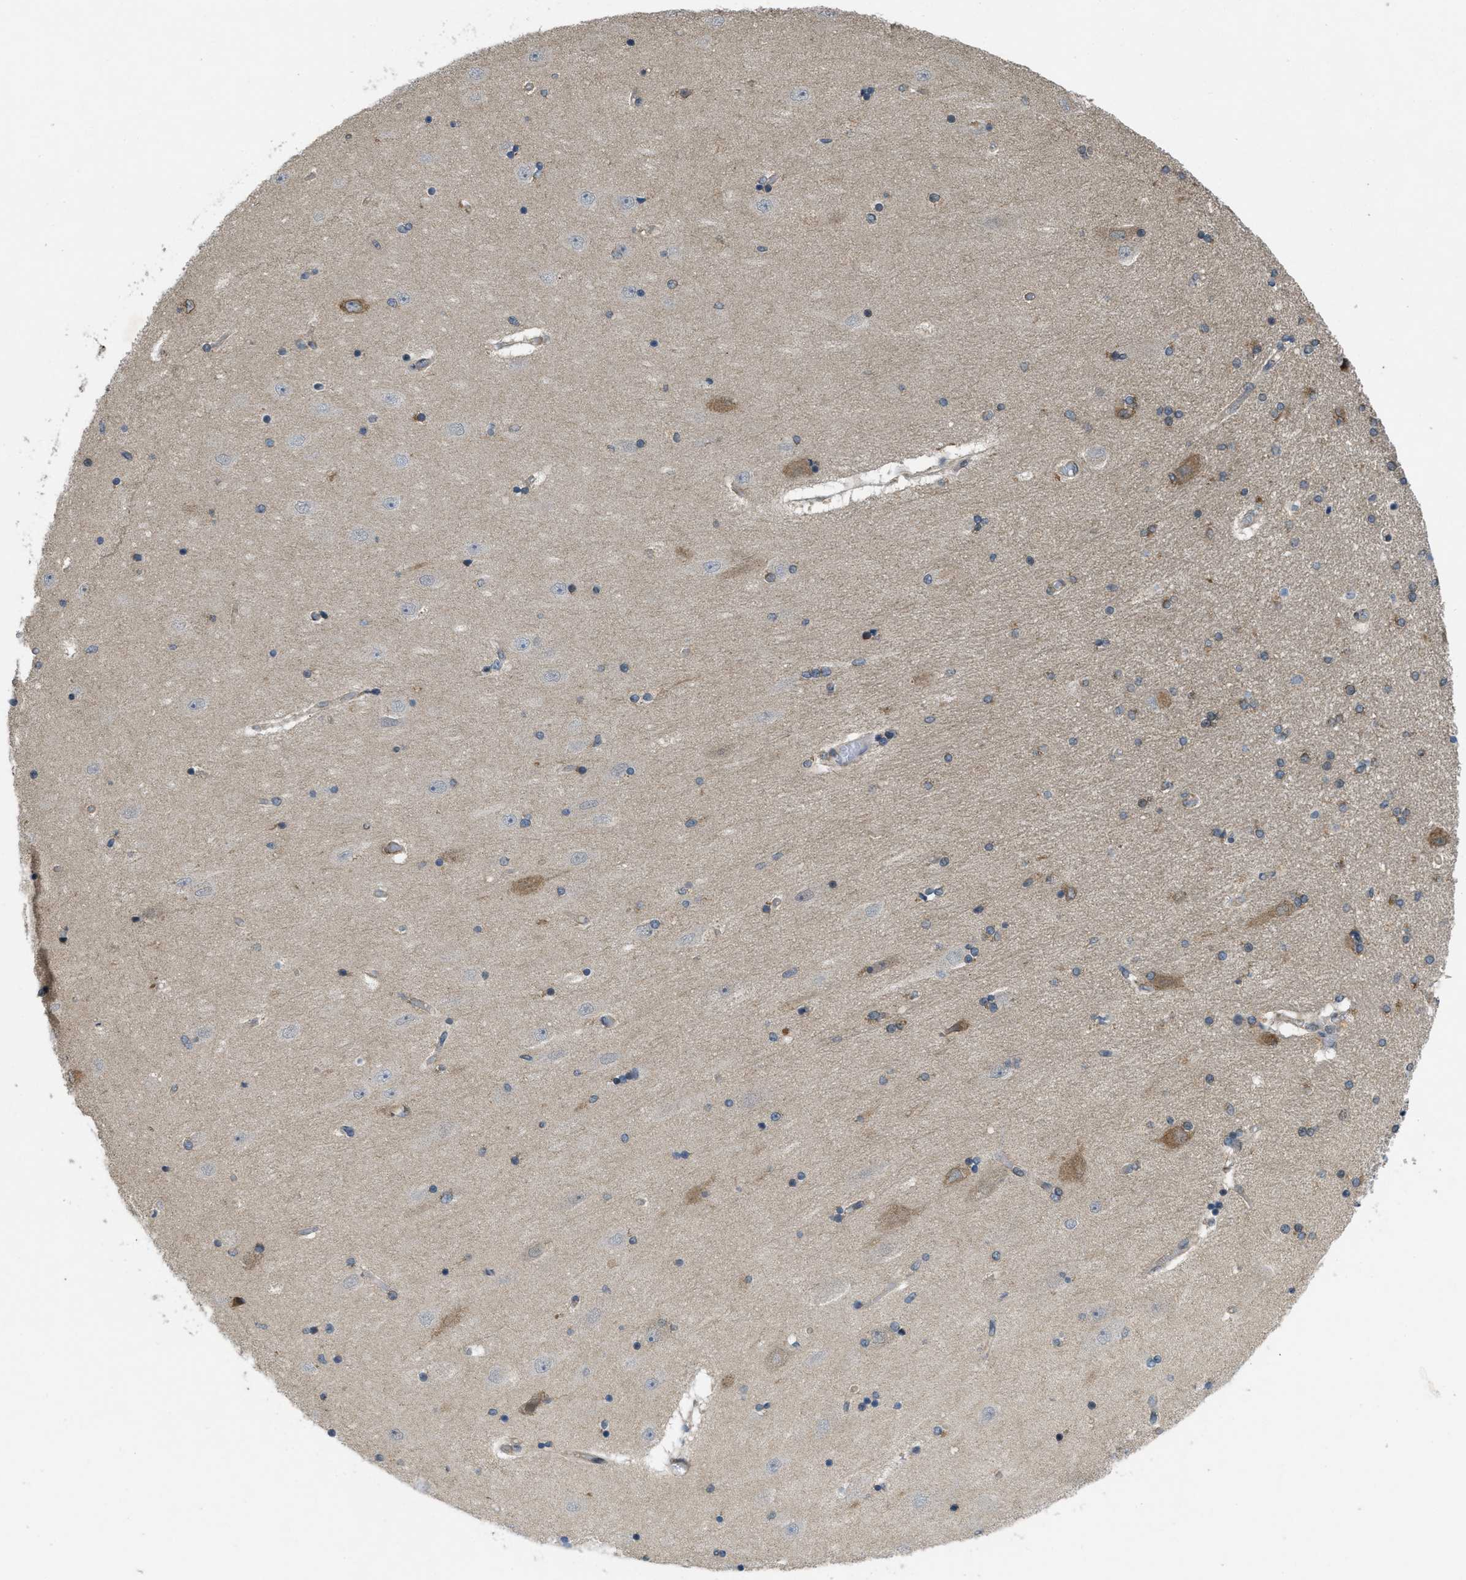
{"staining": {"intensity": "moderate", "quantity": "<25%", "location": "cytoplasmic/membranous"}, "tissue": "hippocampus", "cell_type": "Glial cells", "image_type": "normal", "snomed": [{"axis": "morphology", "description": "Normal tissue, NOS"}, {"axis": "topography", "description": "Hippocampus"}], "caption": "High-power microscopy captured an IHC photomicrograph of benign hippocampus, revealing moderate cytoplasmic/membranous staining in approximately <25% of glial cells.", "gene": "IFNLR1", "patient": {"sex": "female", "age": 54}}